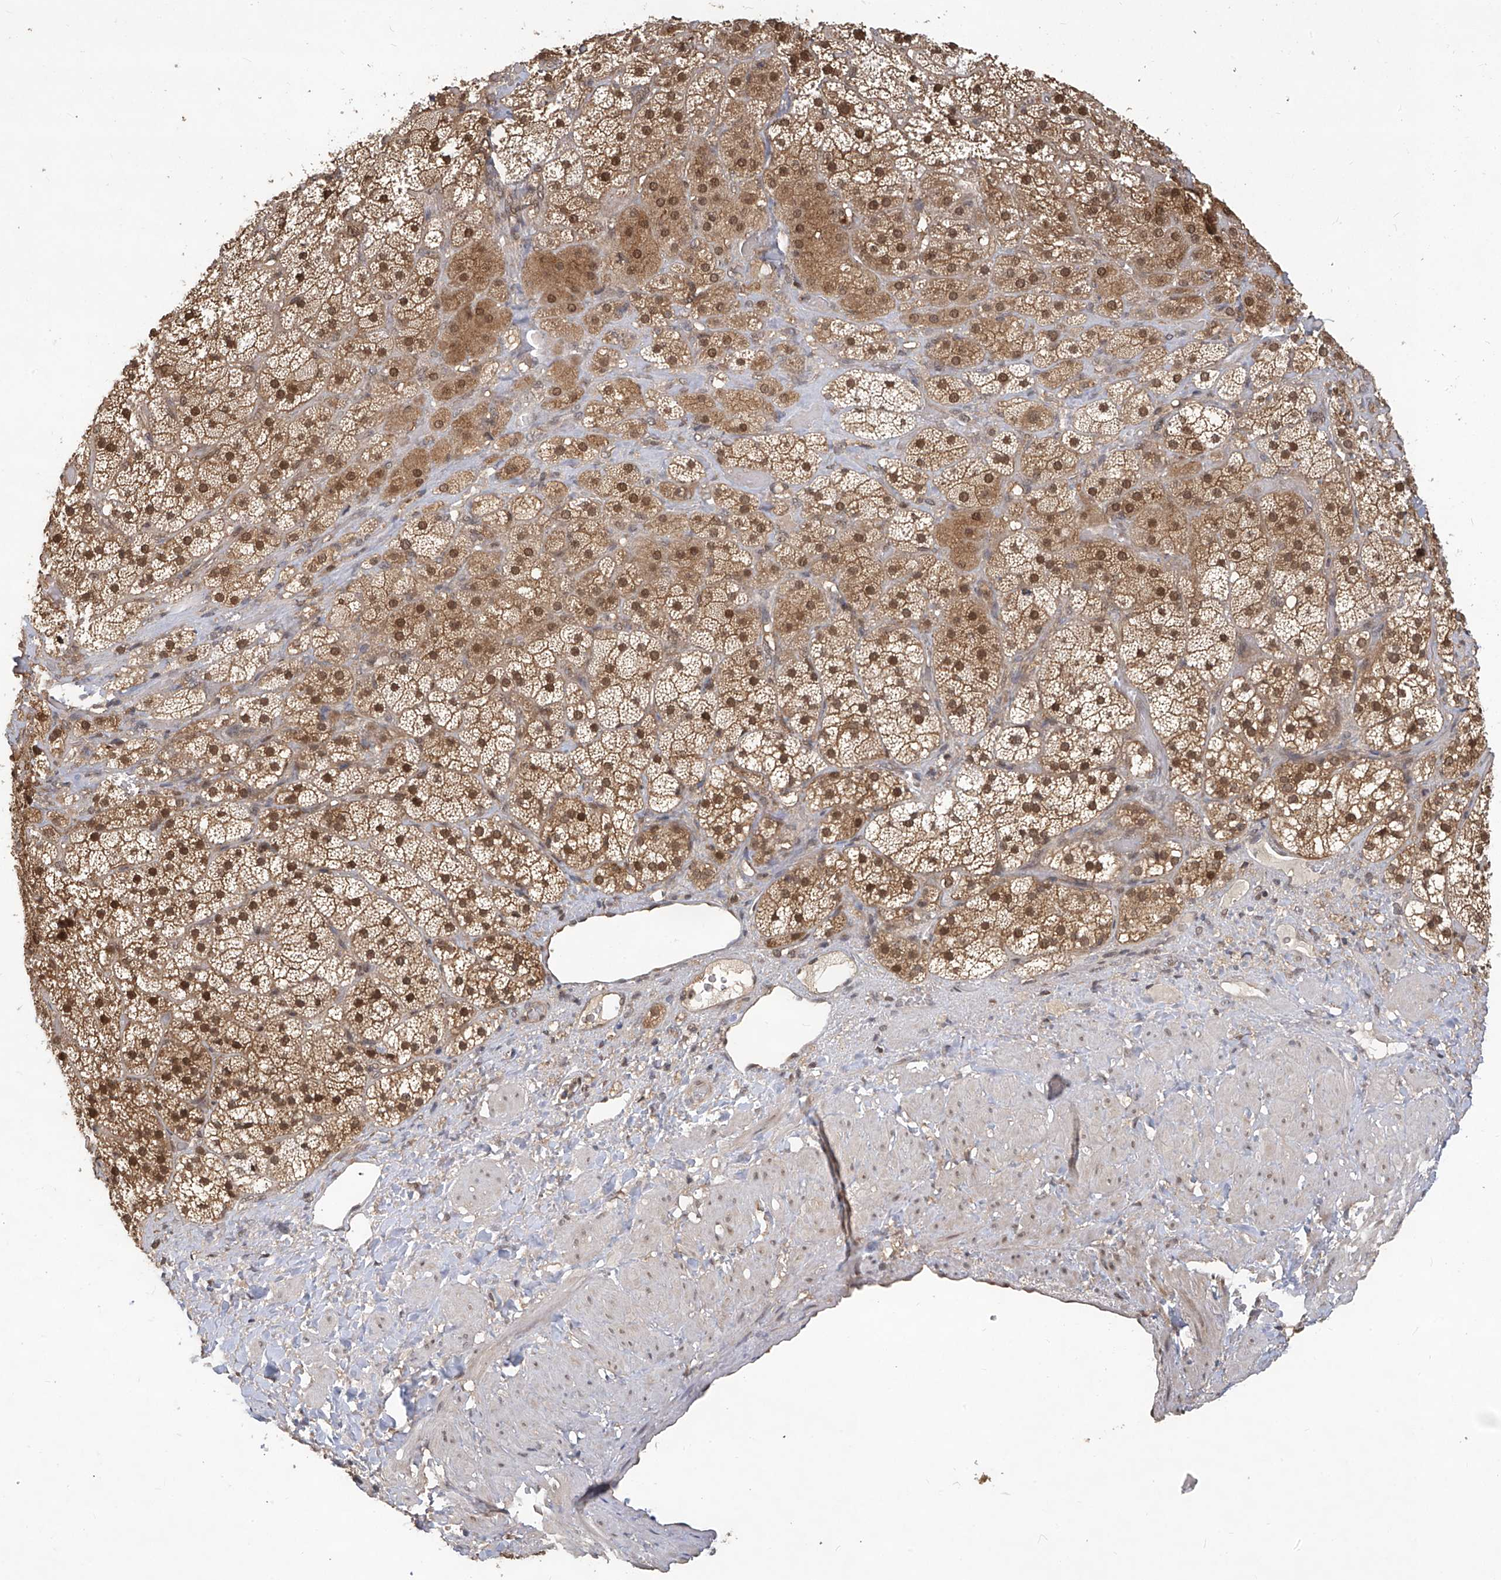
{"staining": {"intensity": "strong", "quantity": ">75%", "location": "cytoplasmic/membranous,nuclear"}, "tissue": "adrenal gland", "cell_type": "Glandular cells", "image_type": "normal", "snomed": [{"axis": "morphology", "description": "Normal tissue, NOS"}, {"axis": "topography", "description": "Adrenal gland"}], "caption": "IHC photomicrograph of benign adrenal gland stained for a protein (brown), which exhibits high levels of strong cytoplasmic/membranous,nuclear positivity in about >75% of glandular cells.", "gene": "PSMB1", "patient": {"sex": "male", "age": 57}}